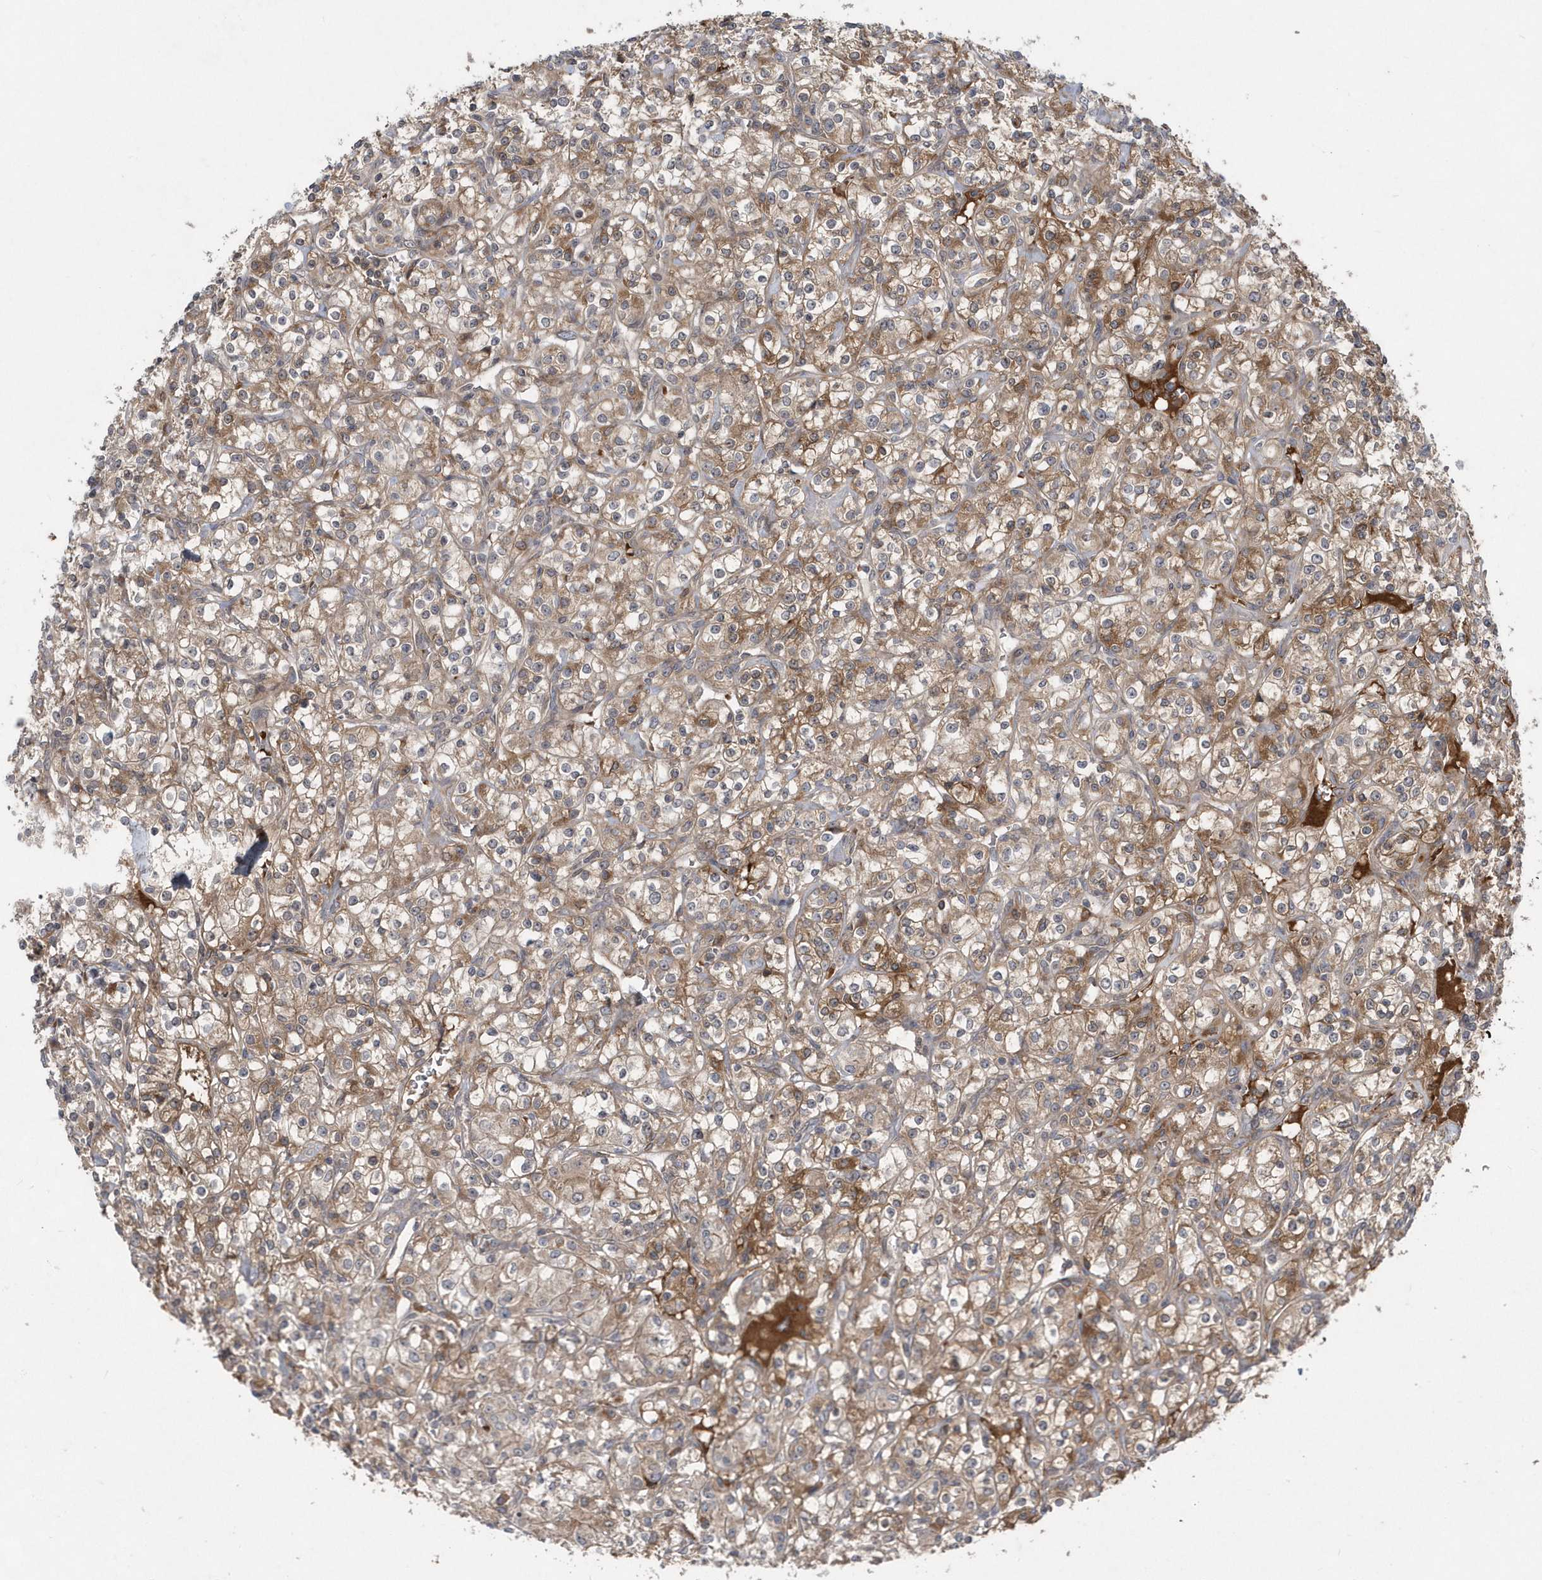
{"staining": {"intensity": "moderate", "quantity": ">75%", "location": "cytoplasmic/membranous"}, "tissue": "renal cancer", "cell_type": "Tumor cells", "image_type": "cancer", "snomed": [{"axis": "morphology", "description": "Adenocarcinoma, NOS"}, {"axis": "topography", "description": "Kidney"}], "caption": "About >75% of tumor cells in adenocarcinoma (renal) exhibit moderate cytoplasmic/membranous protein staining as visualized by brown immunohistochemical staining.", "gene": "HMGCS1", "patient": {"sex": "male", "age": 77}}